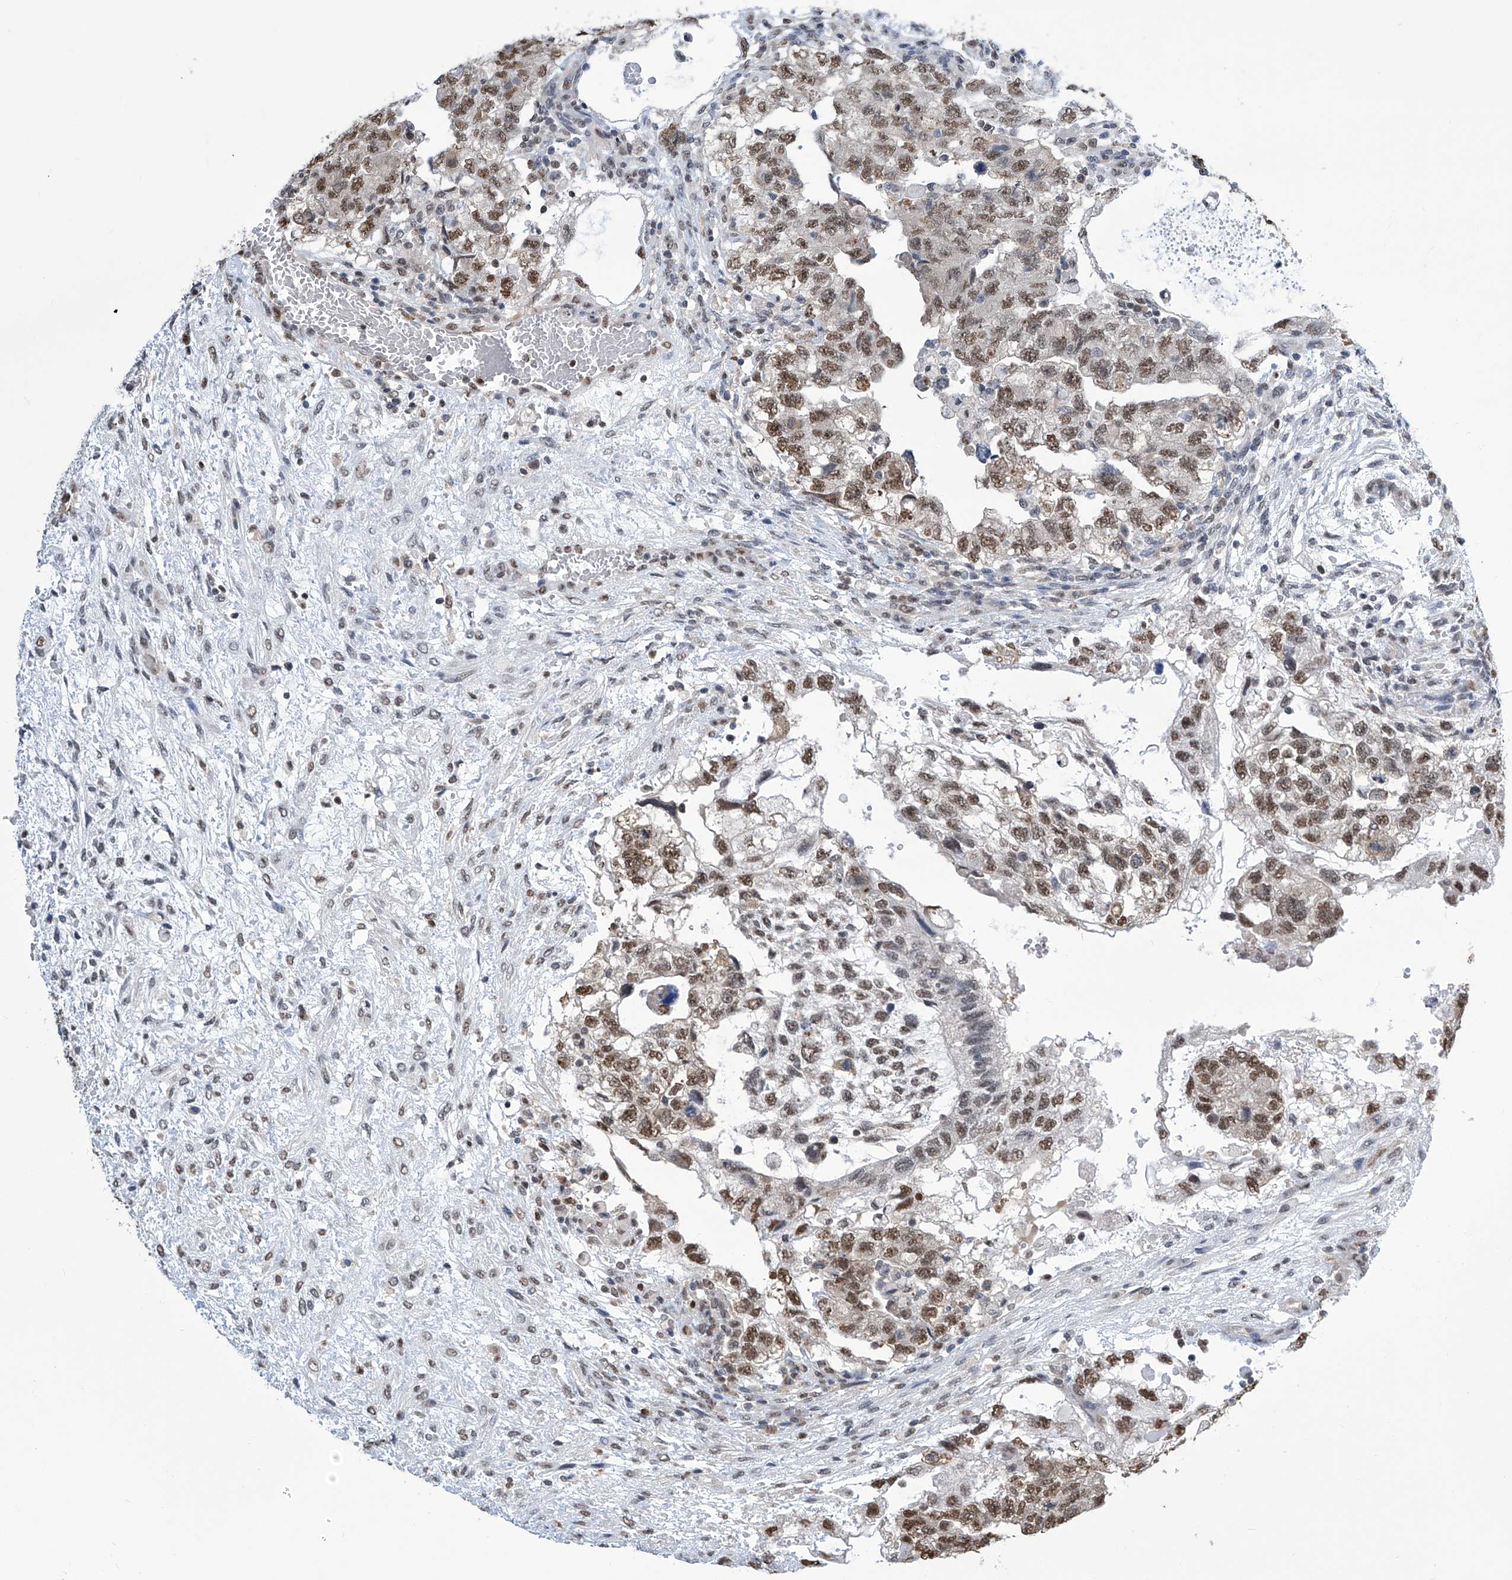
{"staining": {"intensity": "moderate", "quantity": ">75%", "location": "nuclear"}, "tissue": "testis cancer", "cell_type": "Tumor cells", "image_type": "cancer", "snomed": [{"axis": "morphology", "description": "Carcinoma, Embryonal, NOS"}, {"axis": "topography", "description": "Testis"}], "caption": "High-magnification brightfield microscopy of testis cancer (embryonal carcinoma) stained with DAB (3,3'-diaminobenzidine) (brown) and counterstained with hematoxylin (blue). tumor cells exhibit moderate nuclear expression is identified in approximately>75% of cells.", "gene": "SREBF2", "patient": {"sex": "male", "age": 36}}